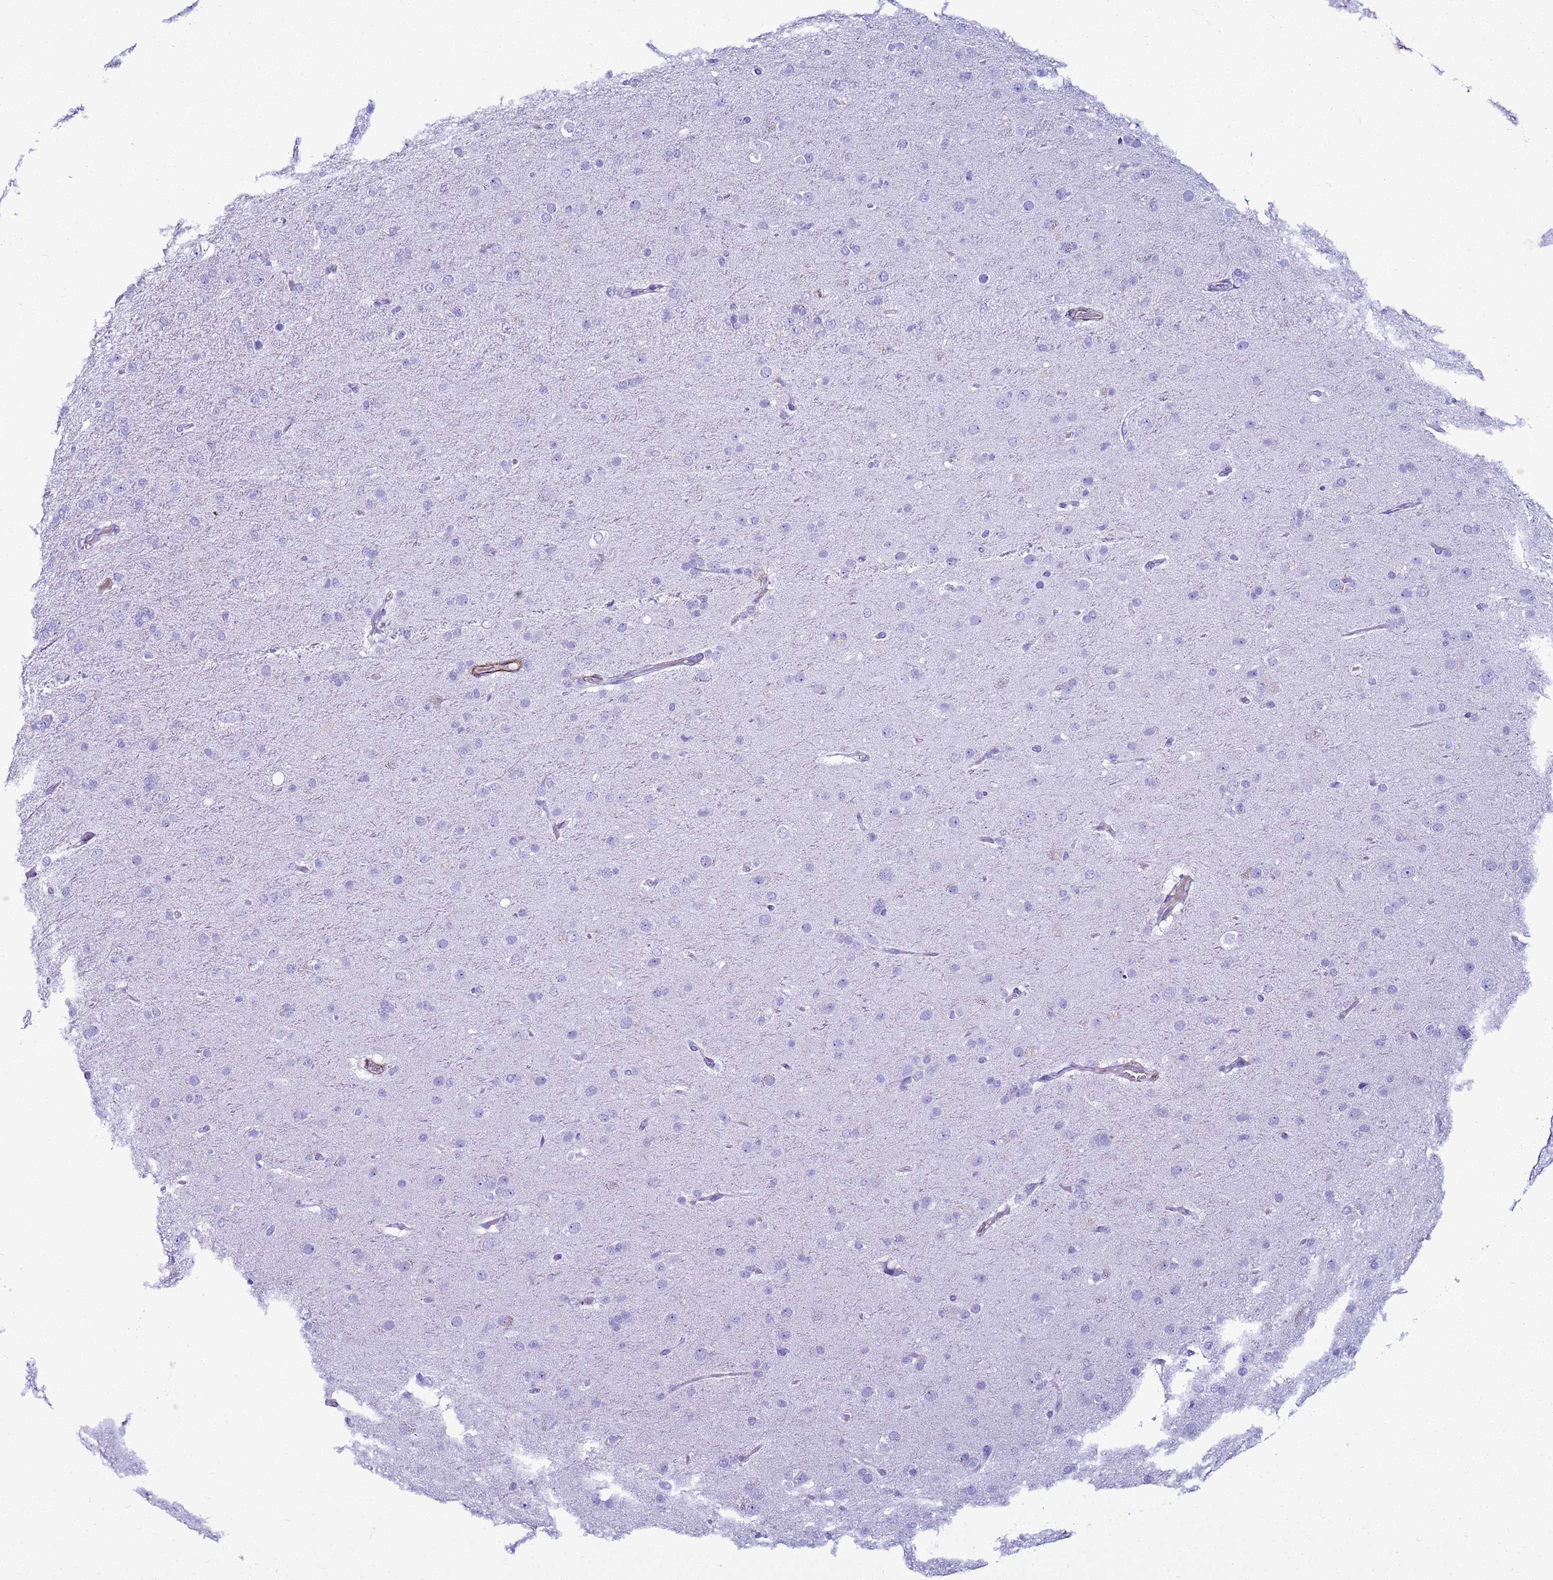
{"staining": {"intensity": "negative", "quantity": "none", "location": "none"}, "tissue": "glioma", "cell_type": "Tumor cells", "image_type": "cancer", "snomed": [{"axis": "morphology", "description": "Glioma, malignant, Low grade"}, {"axis": "topography", "description": "Brain"}], "caption": "A photomicrograph of human glioma is negative for staining in tumor cells.", "gene": "LCMT1", "patient": {"sex": "male", "age": 65}}